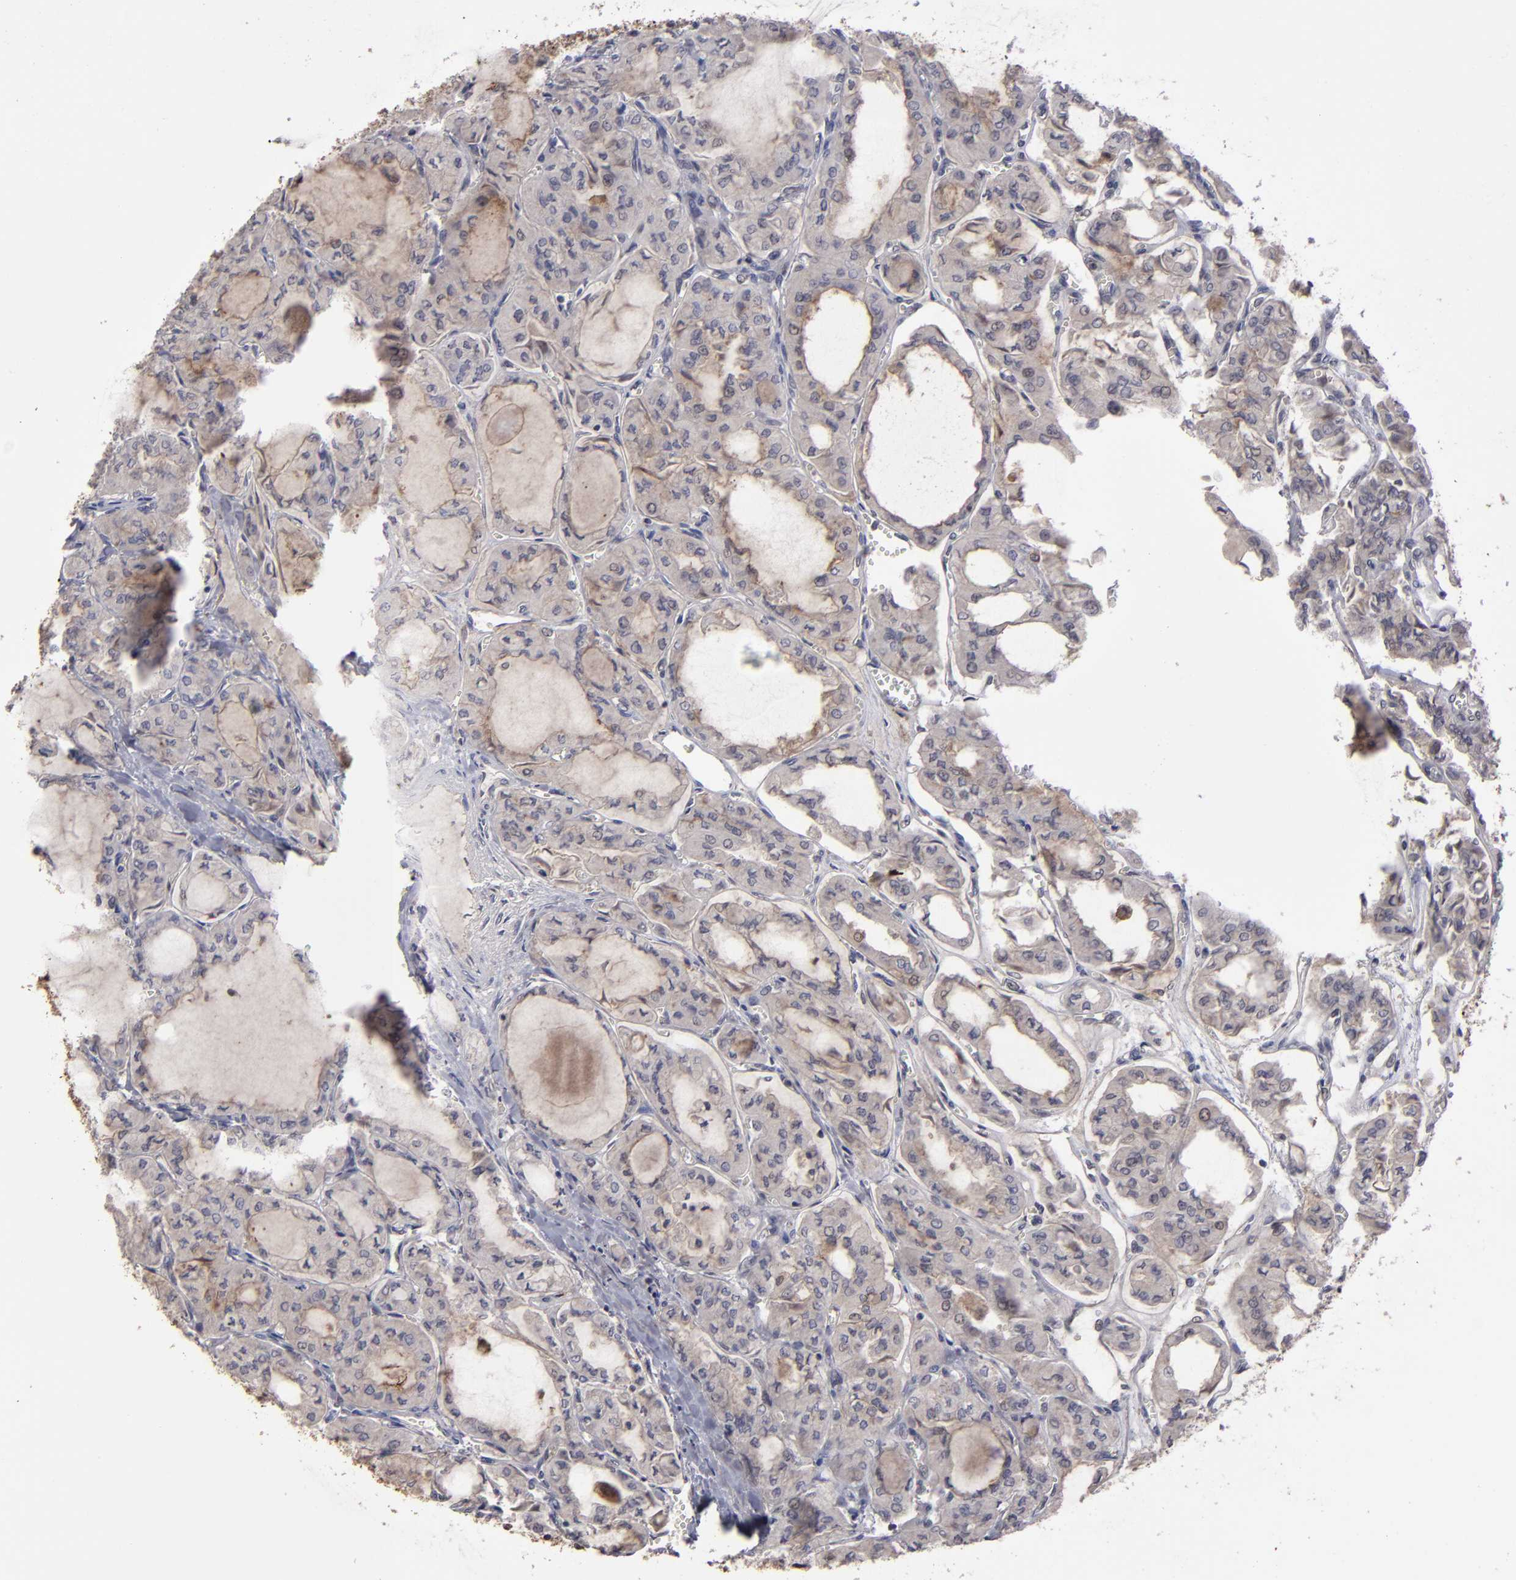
{"staining": {"intensity": "moderate", "quantity": ">75%", "location": "cytoplasmic/membranous"}, "tissue": "thyroid cancer", "cell_type": "Tumor cells", "image_type": "cancer", "snomed": [{"axis": "morphology", "description": "Papillary adenocarcinoma, NOS"}, {"axis": "topography", "description": "Thyroid gland"}], "caption": "High-power microscopy captured an immunohistochemistry (IHC) image of papillary adenocarcinoma (thyroid), revealing moderate cytoplasmic/membranous expression in approximately >75% of tumor cells.", "gene": "CD55", "patient": {"sex": "male", "age": 20}}